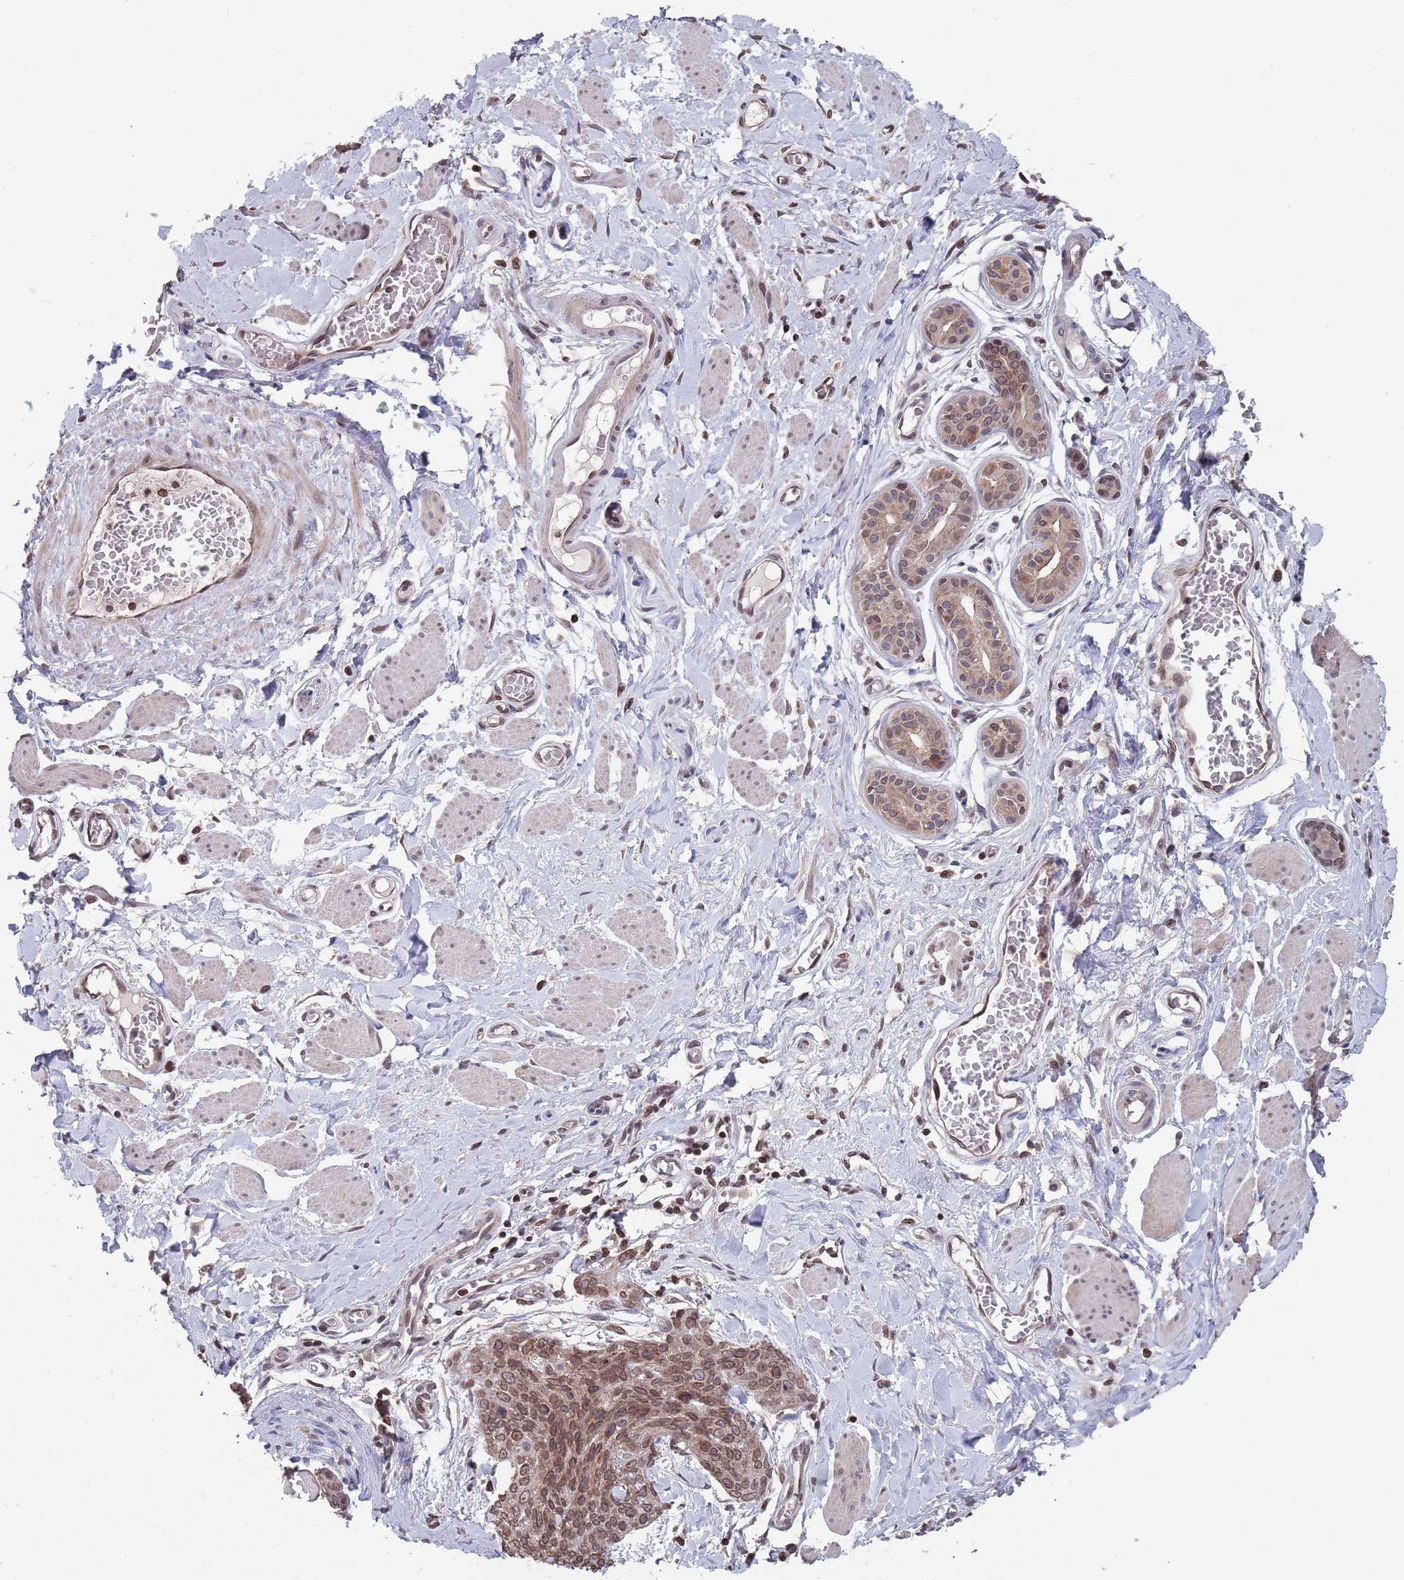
{"staining": {"intensity": "moderate", "quantity": "25%-75%", "location": "cytoplasmic/membranous,nuclear"}, "tissue": "skin cancer", "cell_type": "Tumor cells", "image_type": "cancer", "snomed": [{"axis": "morphology", "description": "Squamous cell carcinoma, NOS"}, {"axis": "topography", "description": "Skin"}, {"axis": "topography", "description": "Vulva"}], "caption": "Protein analysis of skin cancer tissue shows moderate cytoplasmic/membranous and nuclear expression in approximately 25%-75% of tumor cells.", "gene": "SDHAF3", "patient": {"sex": "female", "age": 85}}